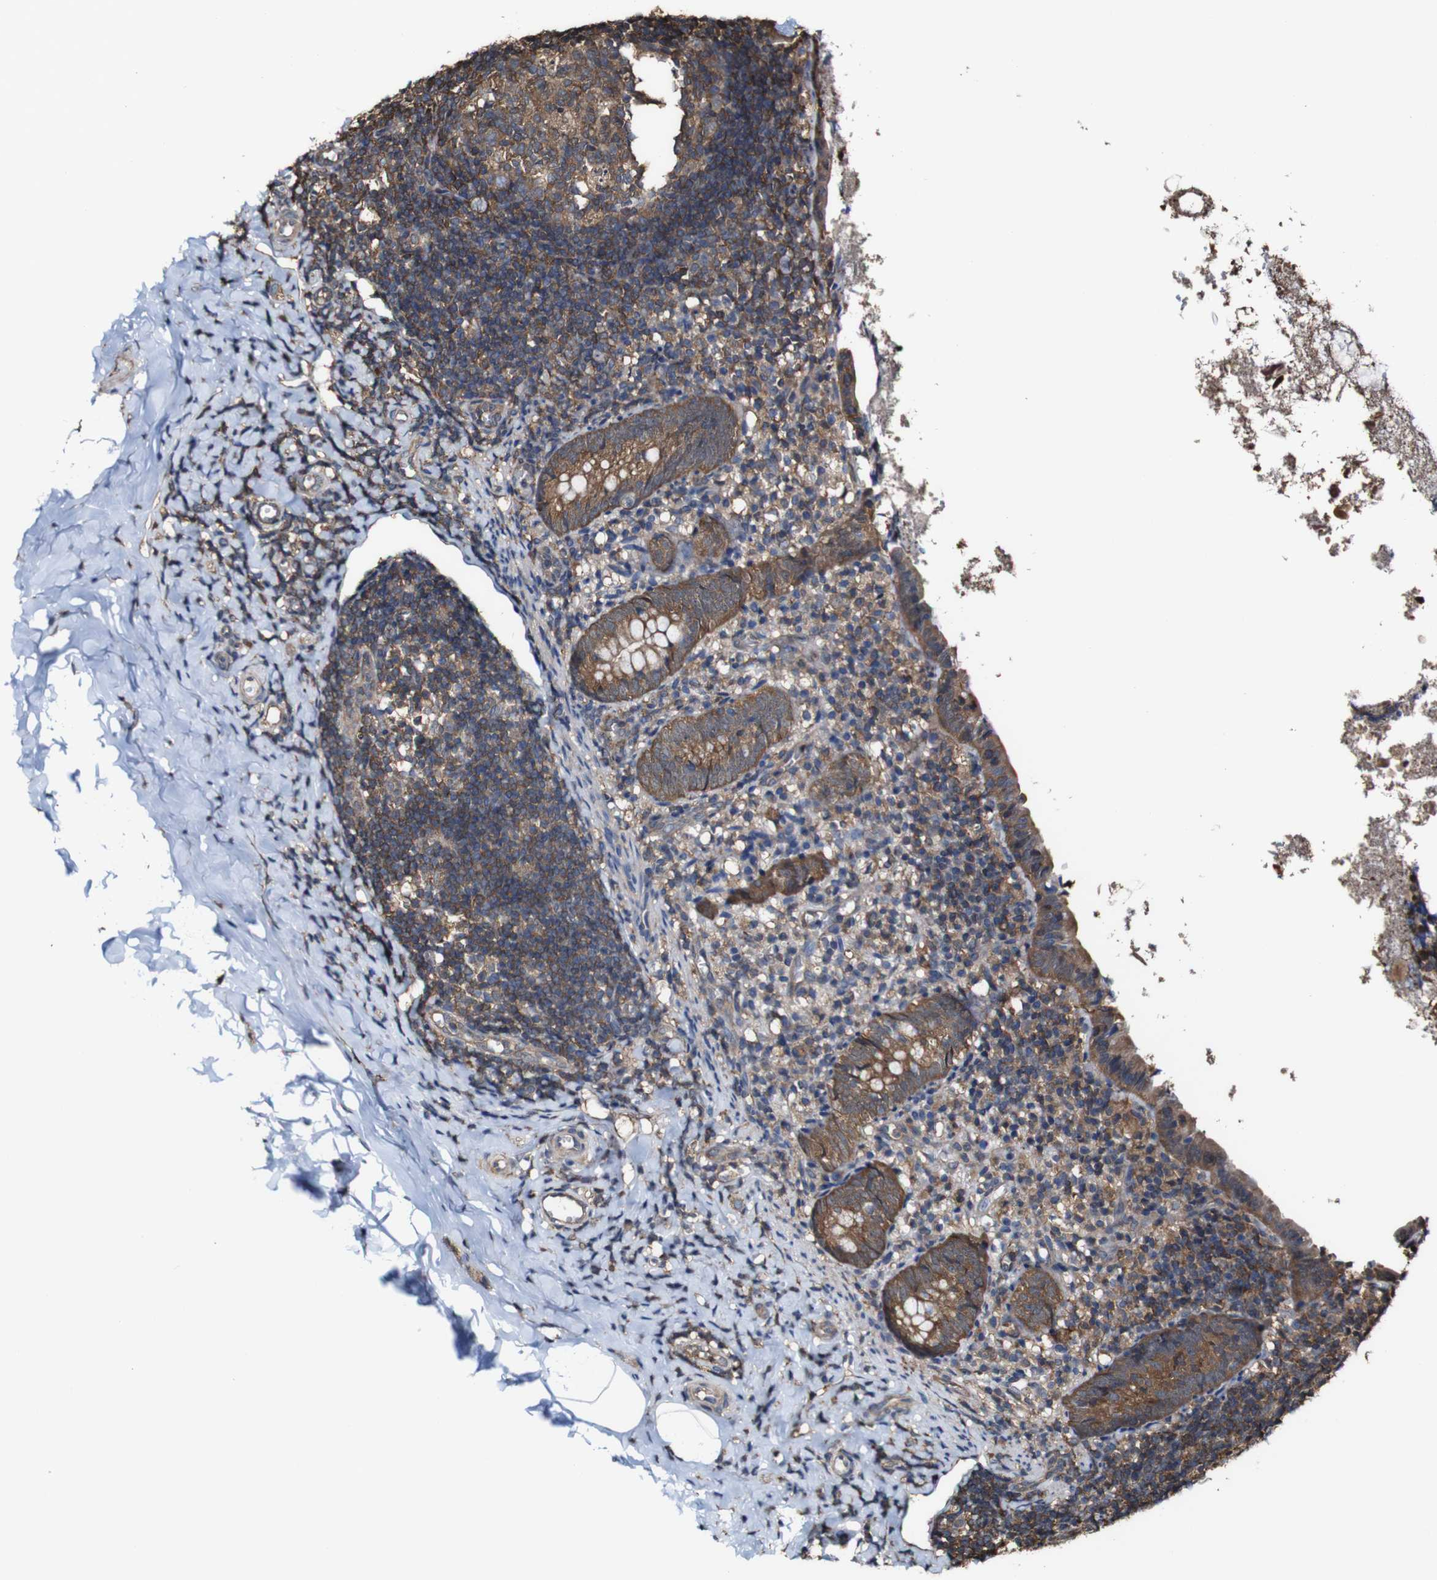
{"staining": {"intensity": "moderate", "quantity": ">75%", "location": "cytoplasmic/membranous"}, "tissue": "appendix", "cell_type": "Glandular cells", "image_type": "normal", "snomed": [{"axis": "morphology", "description": "Normal tissue, NOS"}, {"axis": "topography", "description": "Appendix"}], "caption": "Immunohistochemistry (IHC) of unremarkable human appendix displays medium levels of moderate cytoplasmic/membranous expression in approximately >75% of glandular cells. Immunohistochemistry stains the protein in brown and the nuclei are stained blue.", "gene": "PTPRR", "patient": {"sex": "female", "age": 10}}